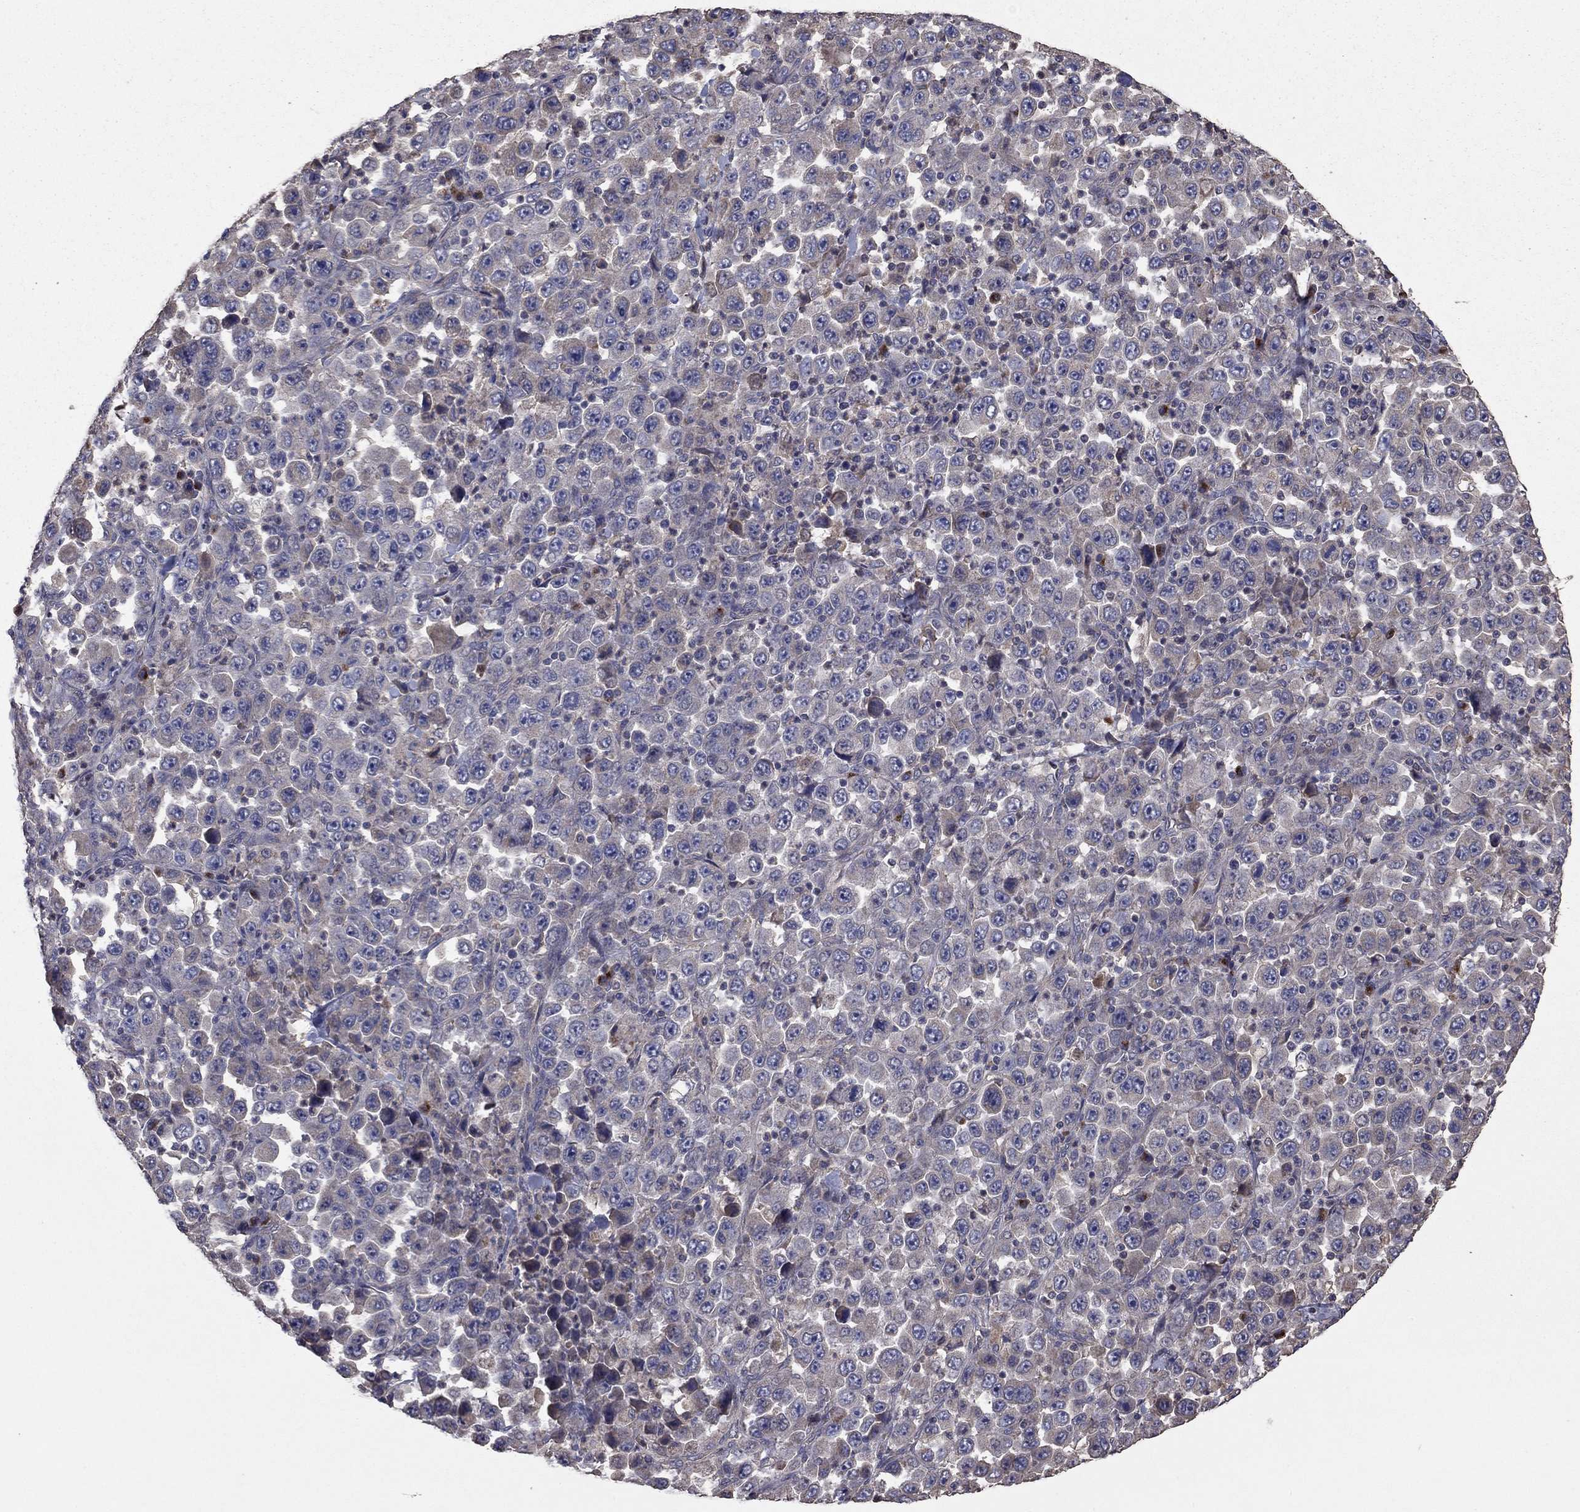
{"staining": {"intensity": "negative", "quantity": "none", "location": "none"}, "tissue": "stomach cancer", "cell_type": "Tumor cells", "image_type": "cancer", "snomed": [{"axis": "morphology", "description": "Normal tissue, NOS"}, {"axis": "morphology", "description": "Adenocarcinoma, NOS"}, {"axis": "topography", "description": "Stomach, upper"}, {"axis": "topography", "description": "Stomach"}], "caption": "IHC micrograph of human adenocarcinoma (stomach) stained for a protein (brown), which reveals no staining in tumor cells.", "gene": "FLT4", "patient": {"sex": "male", "age": 59}}